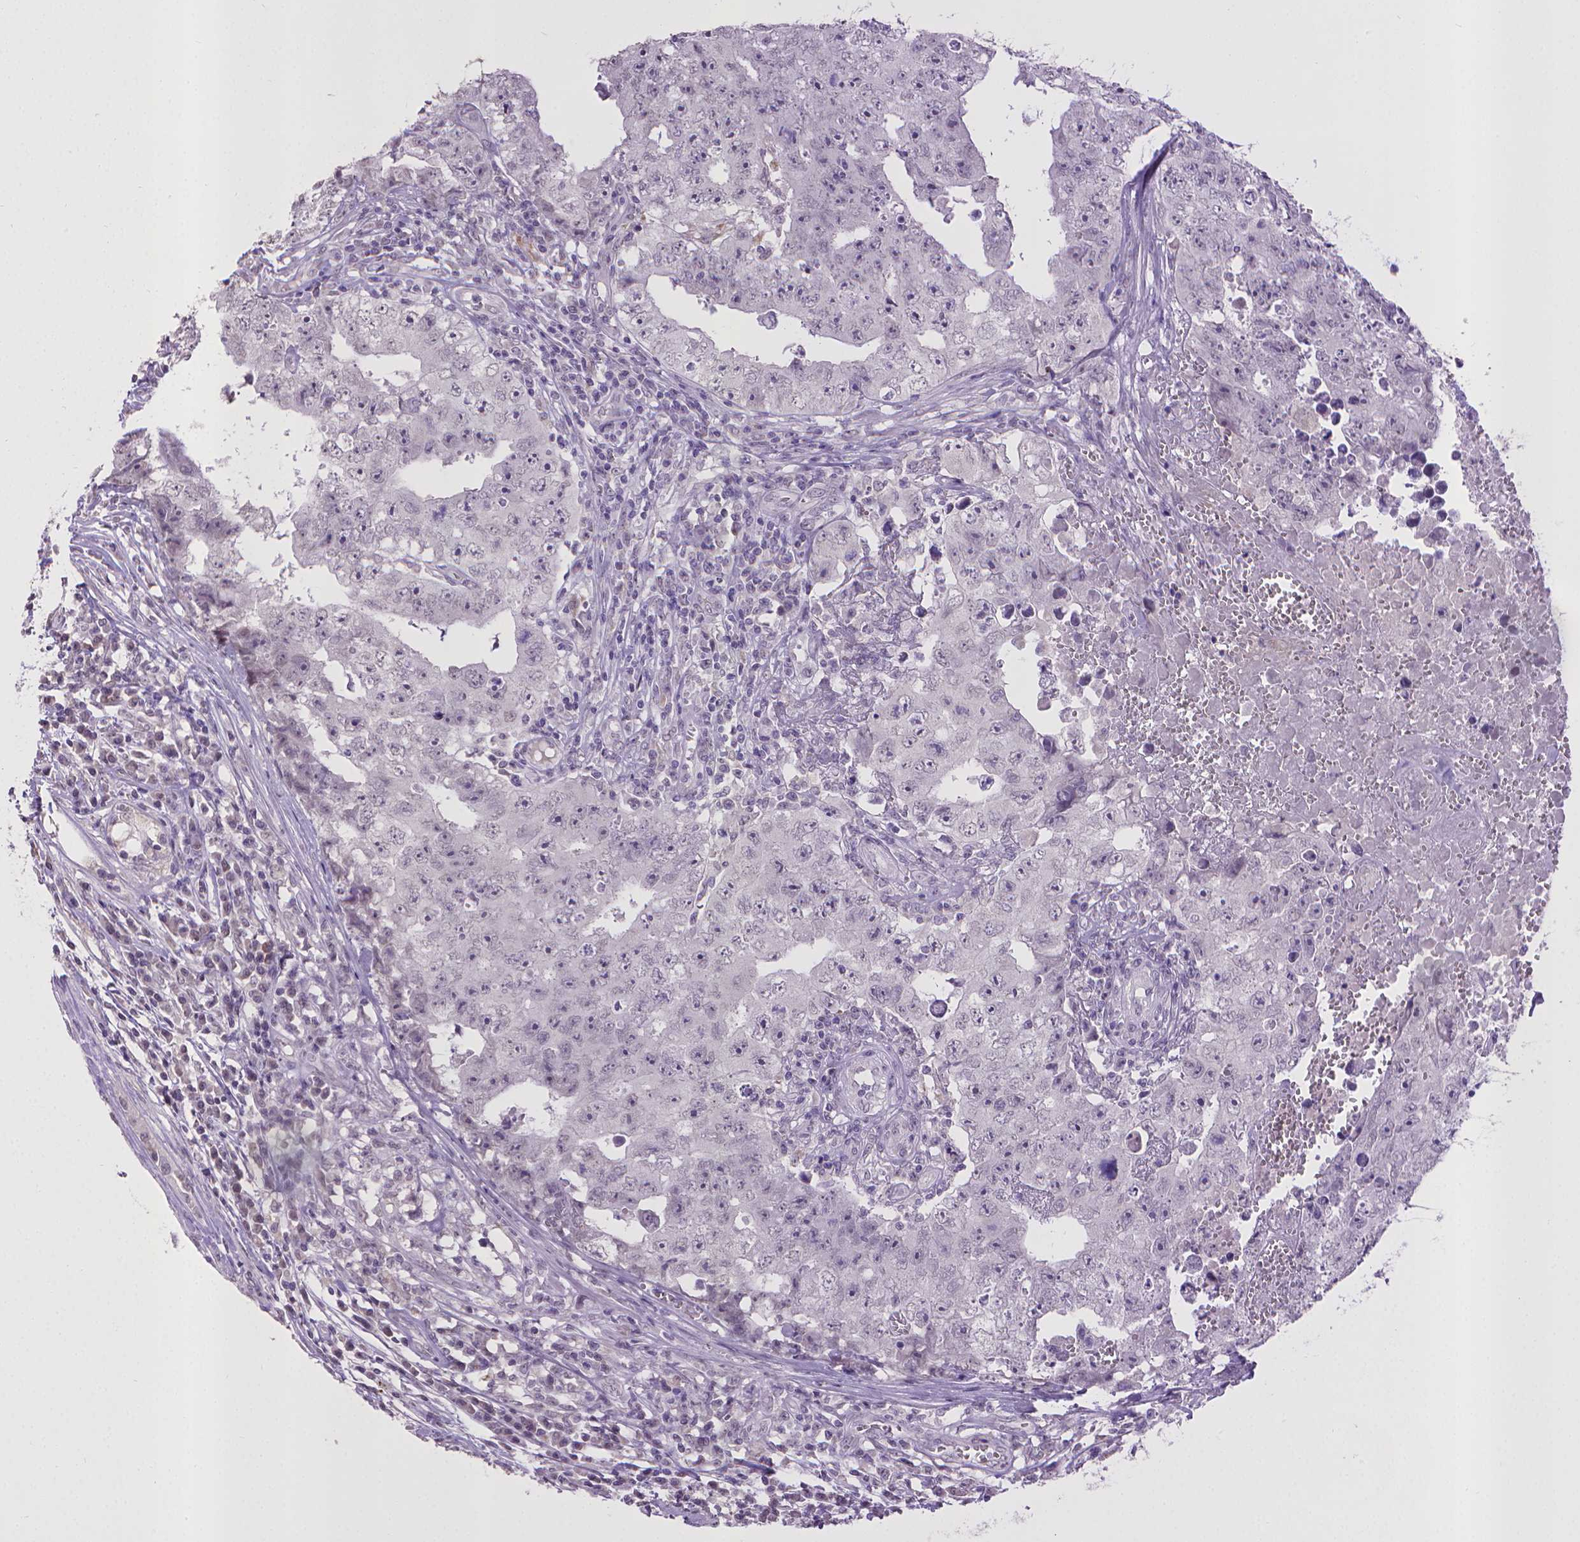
{"staining": {"intensity": "negative", "quantity": "none", "location": "none"}, "tissue": "testis cancer", "cell_type": "Tumor cells", "image_type": "cancer", "snomed": [{"axis": "morphology", "description": "Carcinoma, Embryonal, NOS"}, {"axis": "topography", "description": "Testis"}], "caption": "An image of human testis cancer is negative for staining in tumor cells.", "gene": "KMO", "patient": {"sex": "male", "age": 36}}